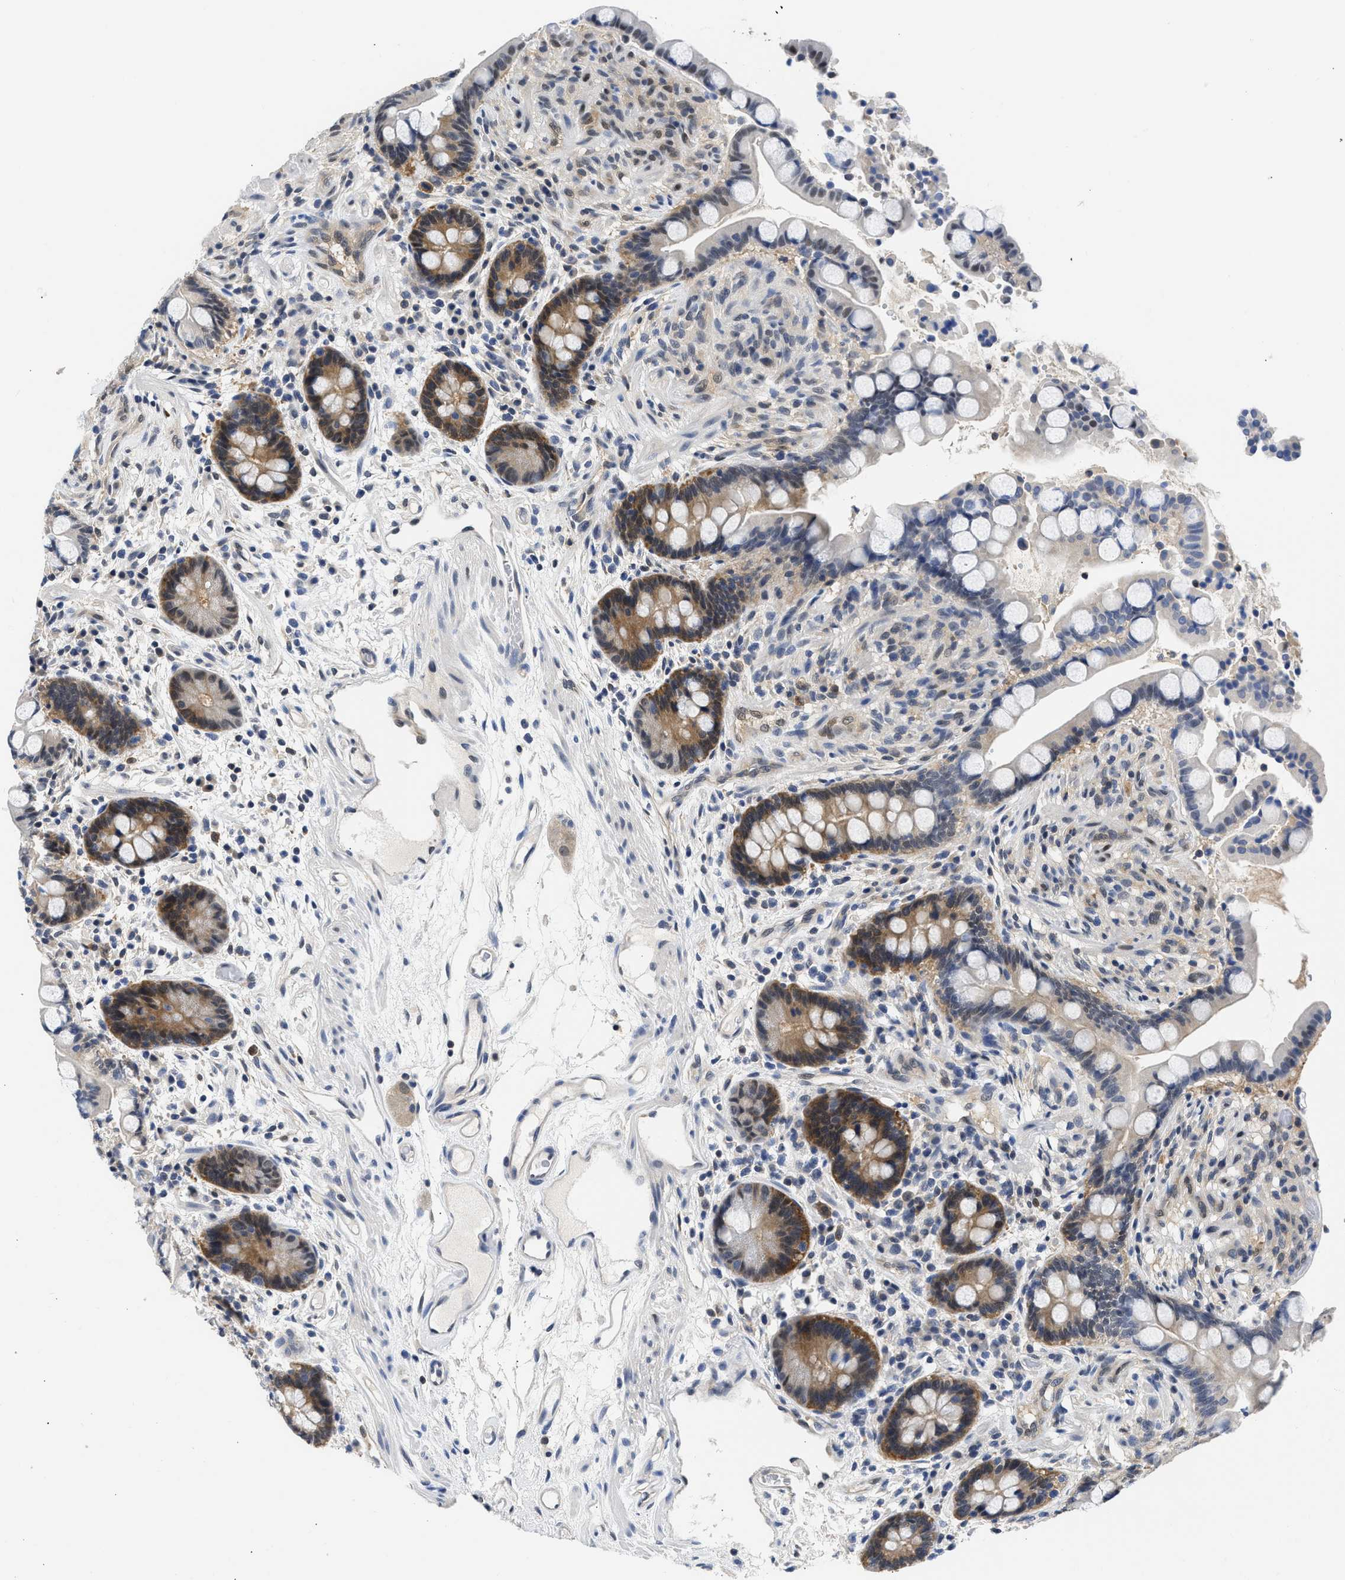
{"staining": {"intensity": "negative", "quantity": "none", "location": "none"}, "tissue": "colon", "cell_type": "Endothelial cells", "image_type": "normal", "snomed": [{"axis": "morphology", "description": "Normal tissue, NOS"}, {"axis": "topography", "description": "Colon"}], "caption": "The immunohistochemistry (IHC) histopathology image has no significant staining in endothelial cells of colon.", "gene": "XPO5", "patient": {"sex": "male", "age": 73}}